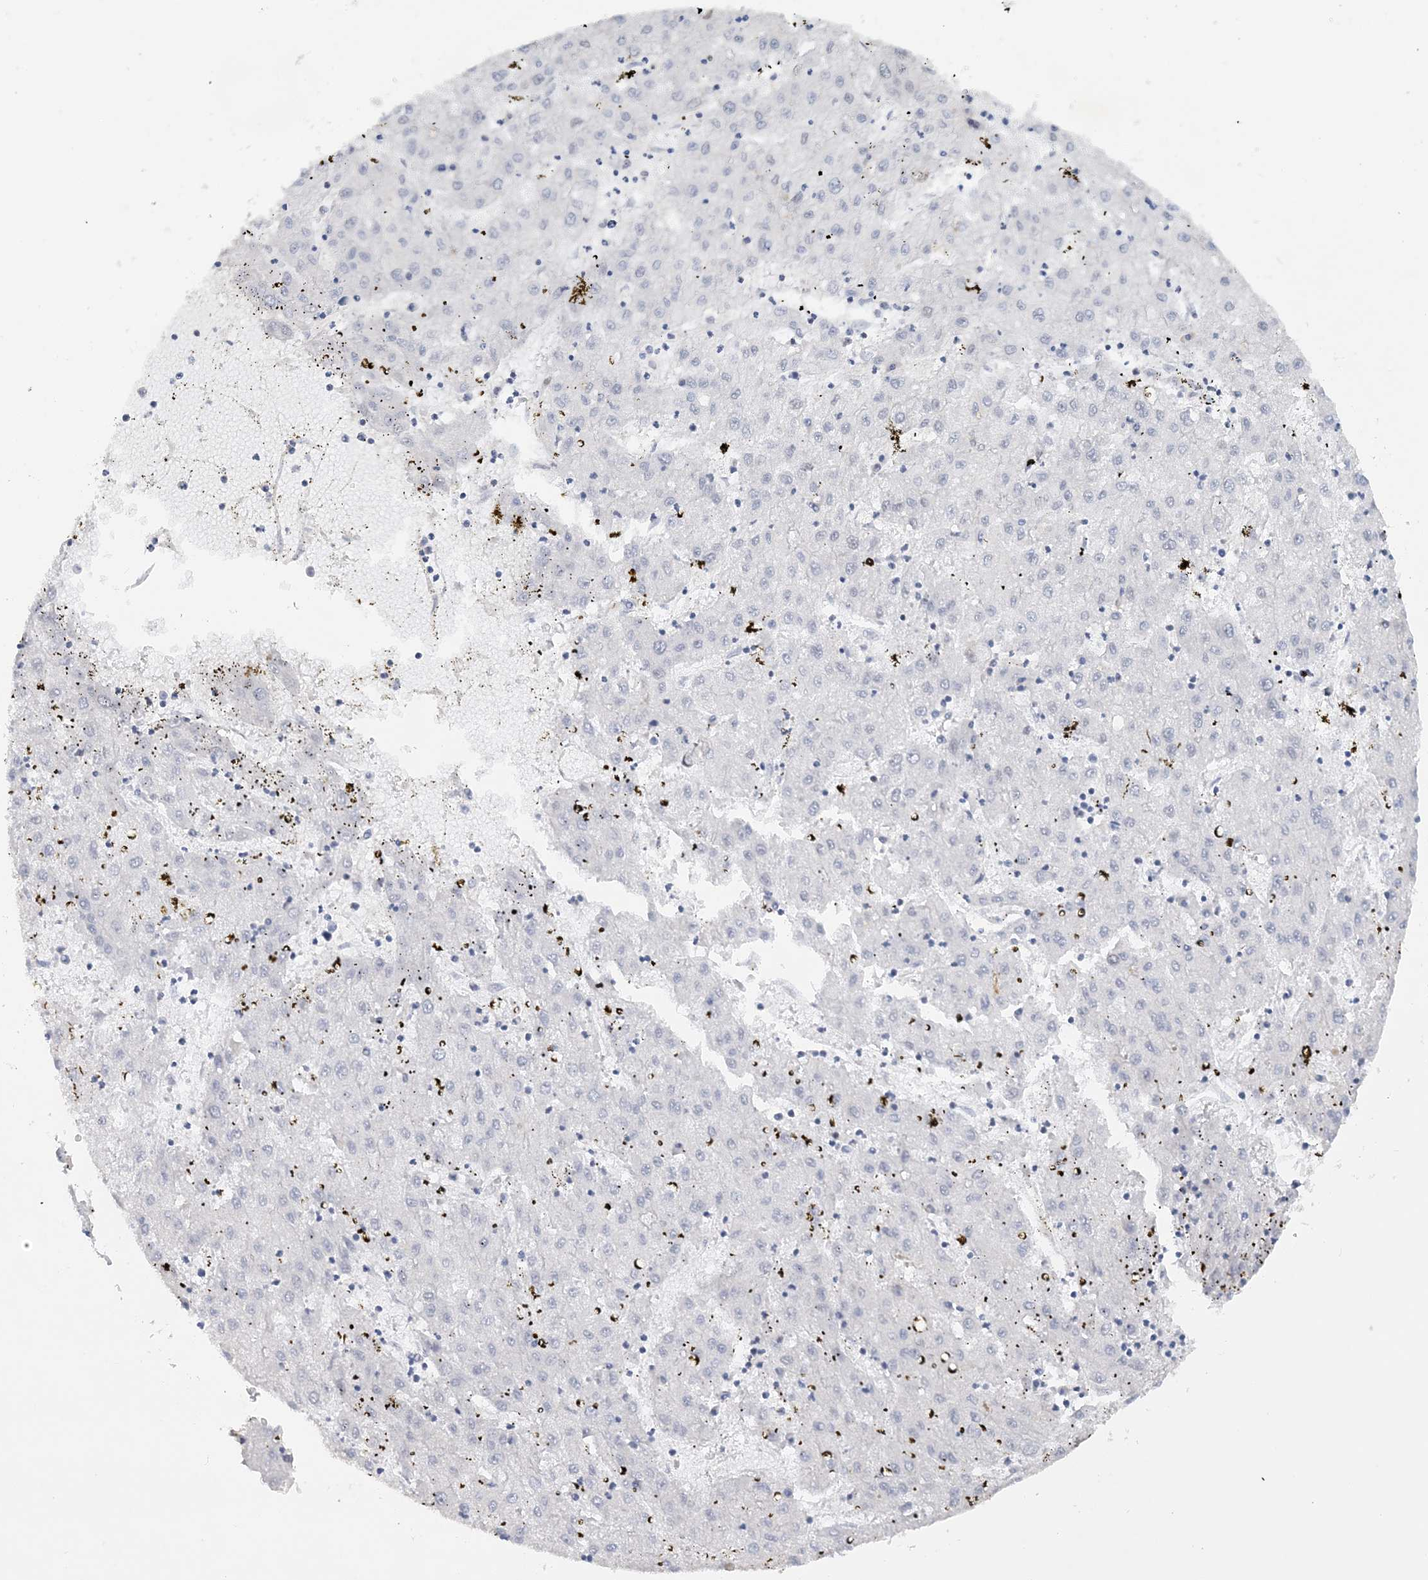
{"staining": {"intensity": "negative", "quantity": "none", "location": "none"}, "tissue": "liver cancer", "cell_type": "Tumor cells", "image_type": "cancer", "snomed": [{"axis": "morphology", "description": "Carcinoma, Hepatocellular, NOS"}, {"axis": "topography", "description": "Liver"}], "caption": "Immunohistochemical staining of human liver cancer reveals no significant expression in tumor cells. The staining was performed using DAB (3,3'-diaminobenzidine) to visualize the protein expression in brown, while the nuclei were stained in blue with hematoxylin (Magnification: 20x).", "gene": "KMT2D", "patient": {"sex": "male", "age": 72}}